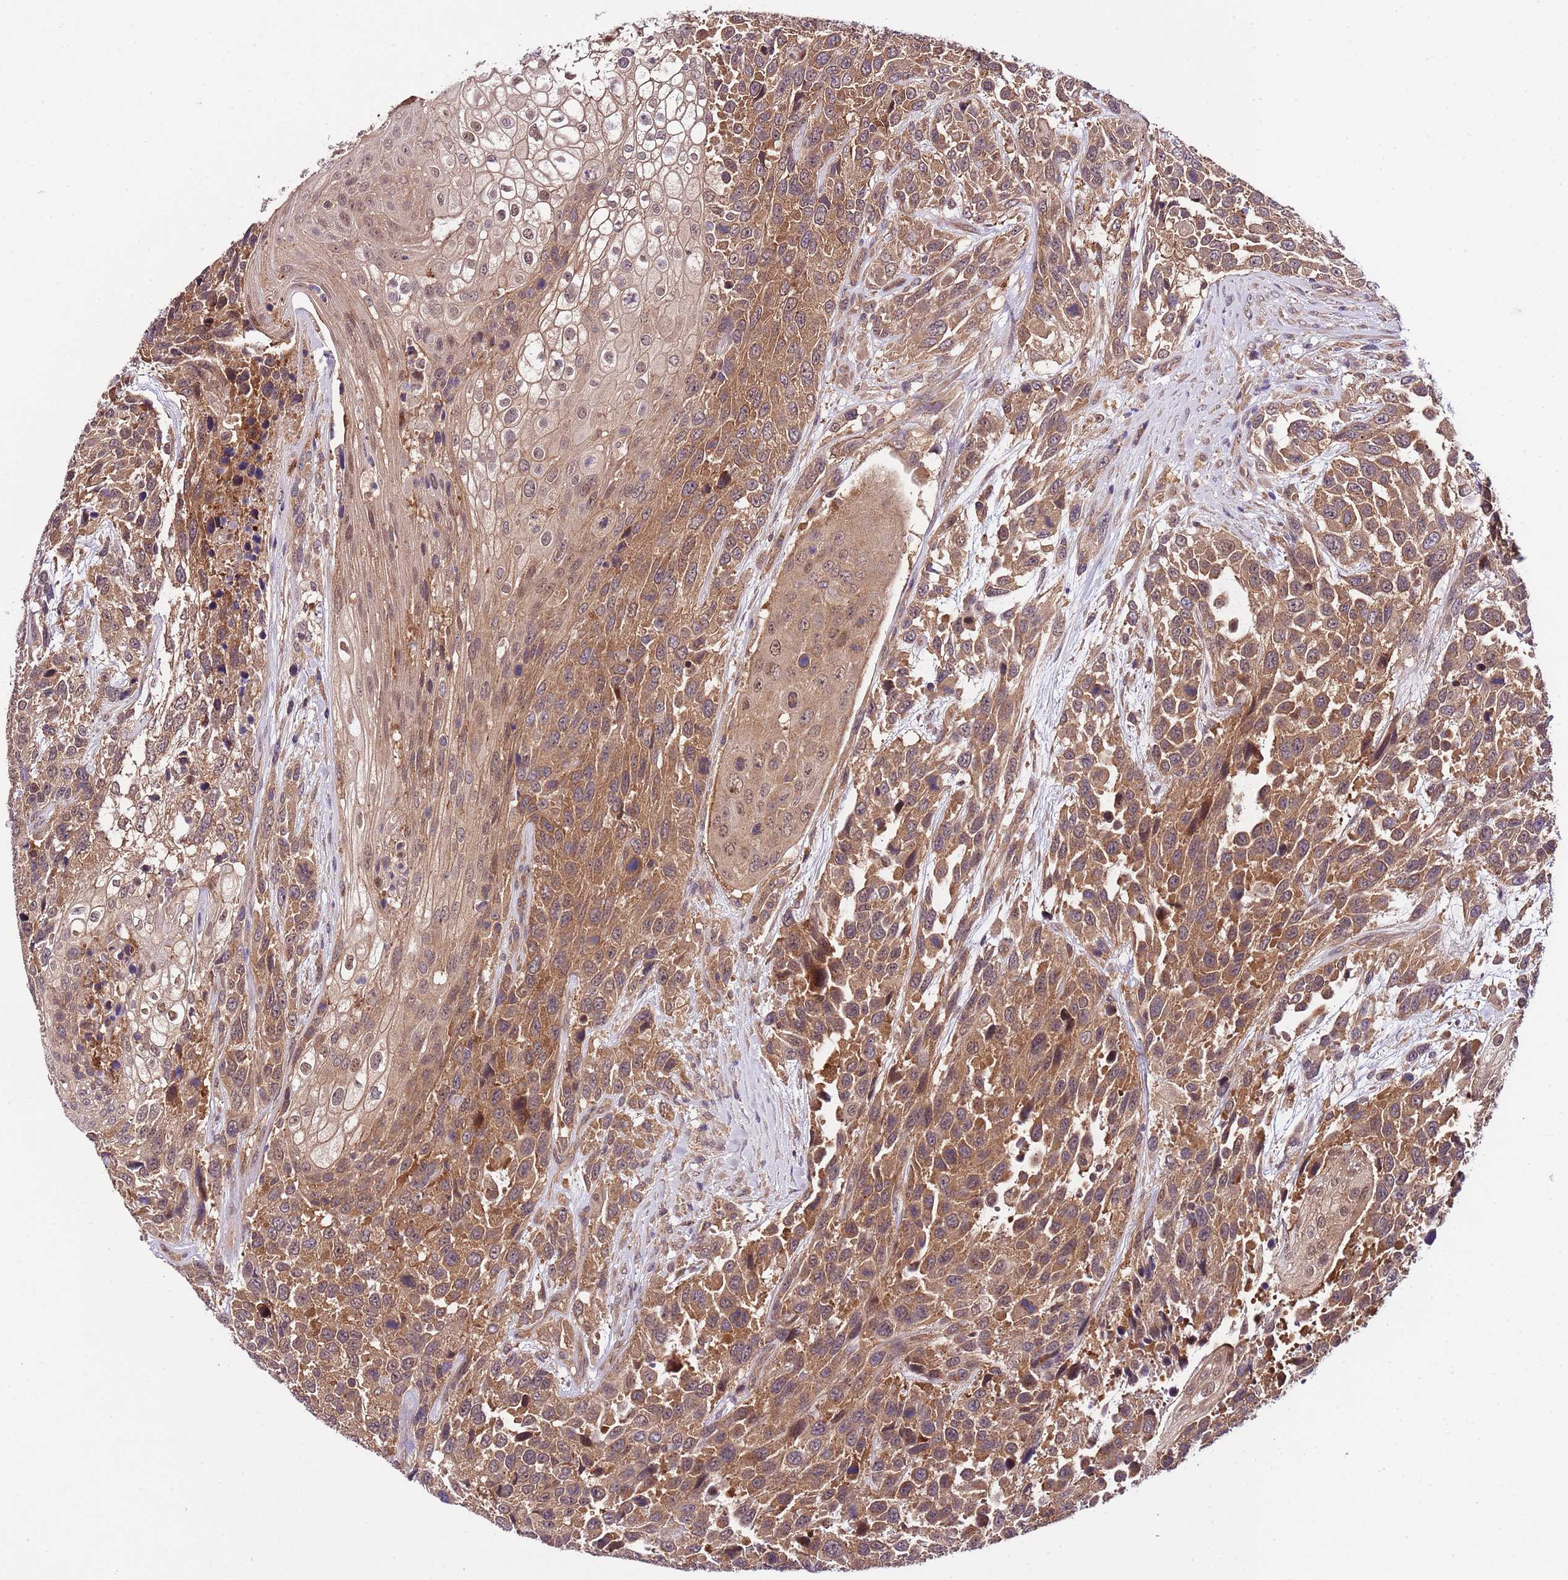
{"staining": {"intensity": "moderate", "quantity": ">75%", "location": "cytoplasmic/membranous"}, "tissue": "urothelial cancer", "cell_type": "Tumor cells", "image_type": "cancer", "snomed": [{"axis": "morphology", "description": "Urothelial carcinoma, High grade"}, {"axis": "topography", "description": "Urinary bladder"}], "caption": "Moderate cytoplasmic/membranous positivity is appreciated in about >75% of tumor cells in urothelial cancer.", "gene": "DONSON", "patient": {"sex": "female", "age": 70}}